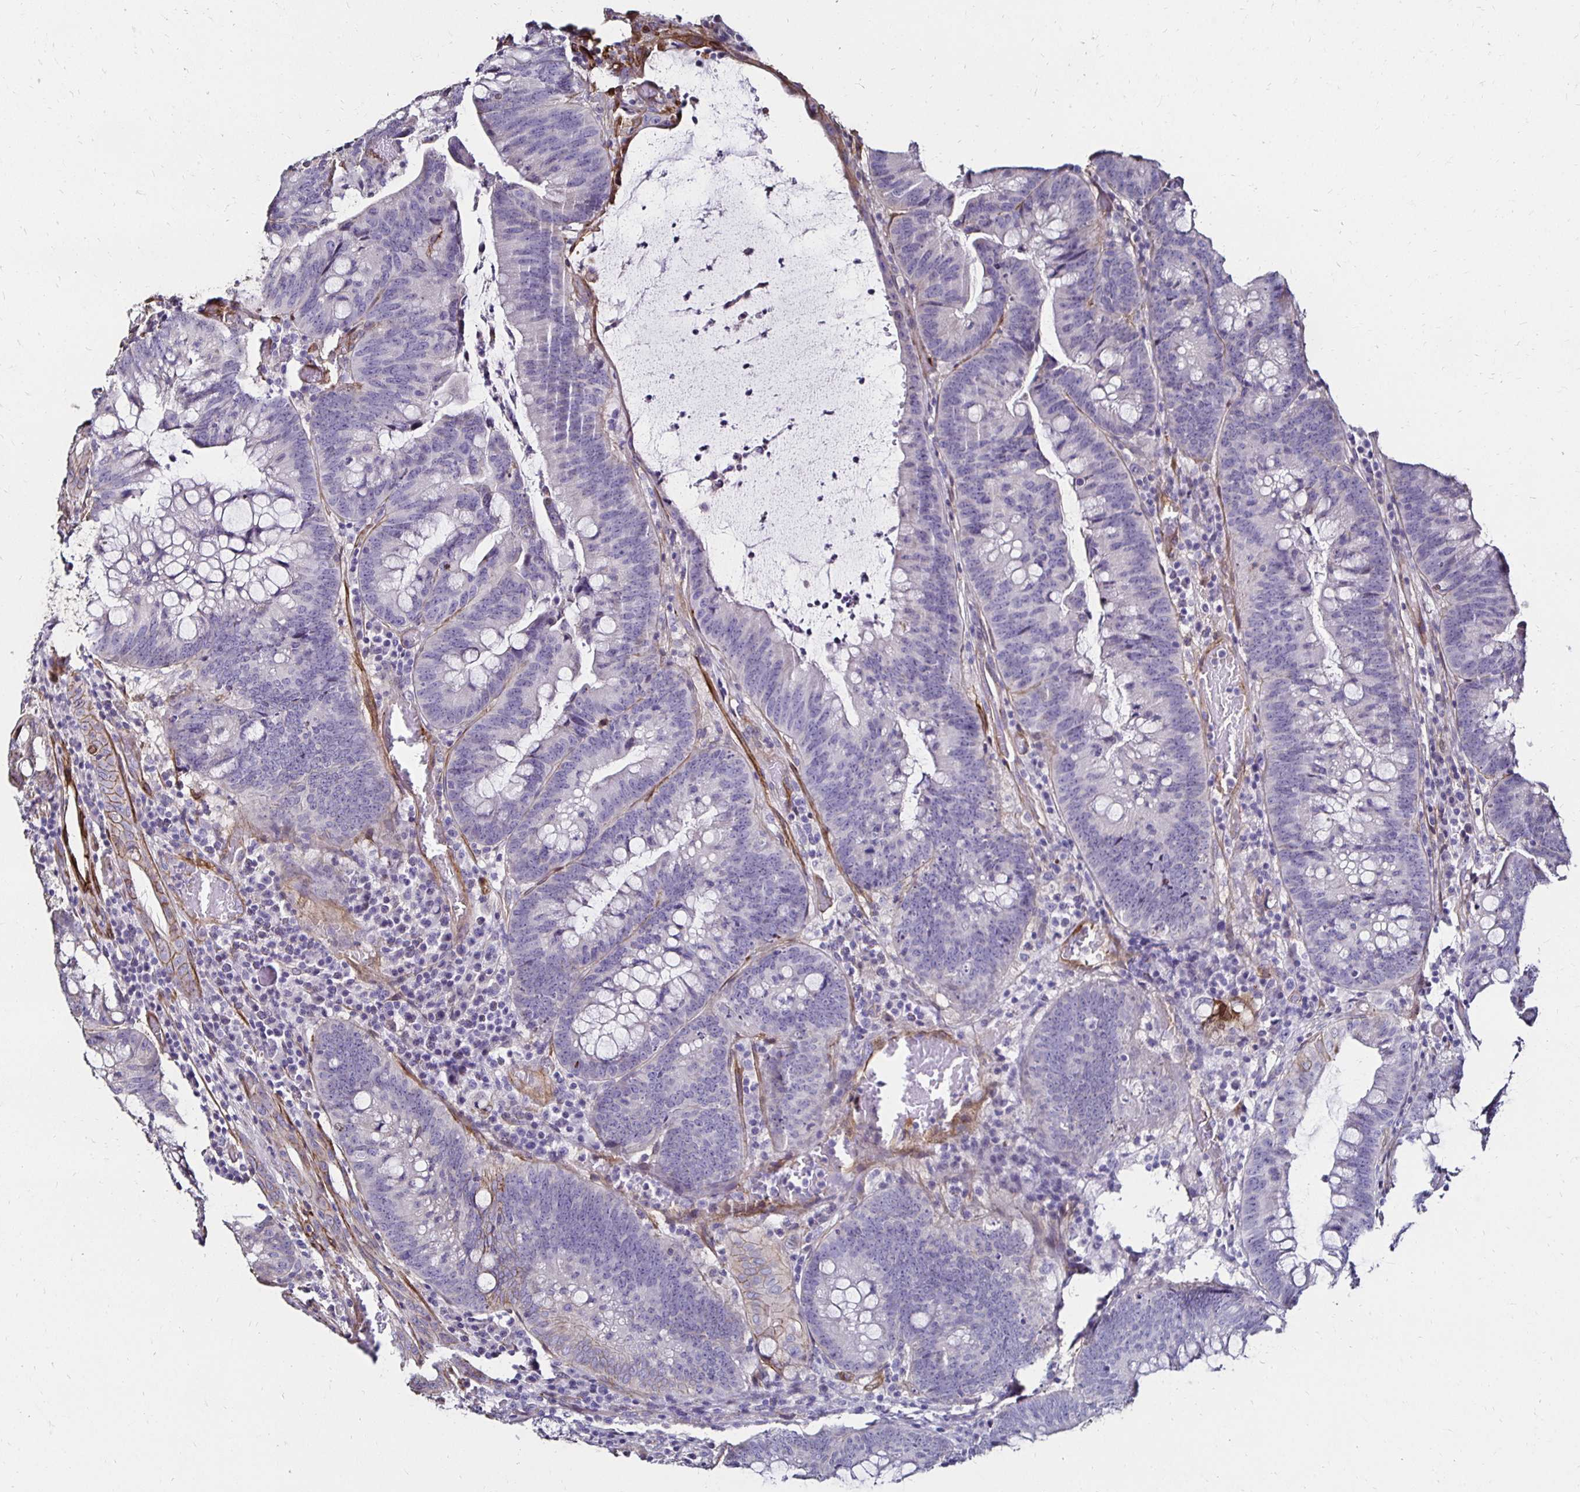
{"staining": {"intensity": "negative", "quantity": "none", "location": "none"}, "tissue": "colorectal cancer", "cell_type": "Tumor cells", "image_type": "cancer", "snomed": [{"axis": "morphology", "description": "Adenocarcinoma, NOS"}, {"axis": "topography", "description": "Colon"}], "caption": "DAB immunohistochemical staining of adenocarcinoma (colorectal) exhibits no significant expression in tumor cells.", "gene": "ITGB1", "patient": {"sex": "male", "age": 62}}